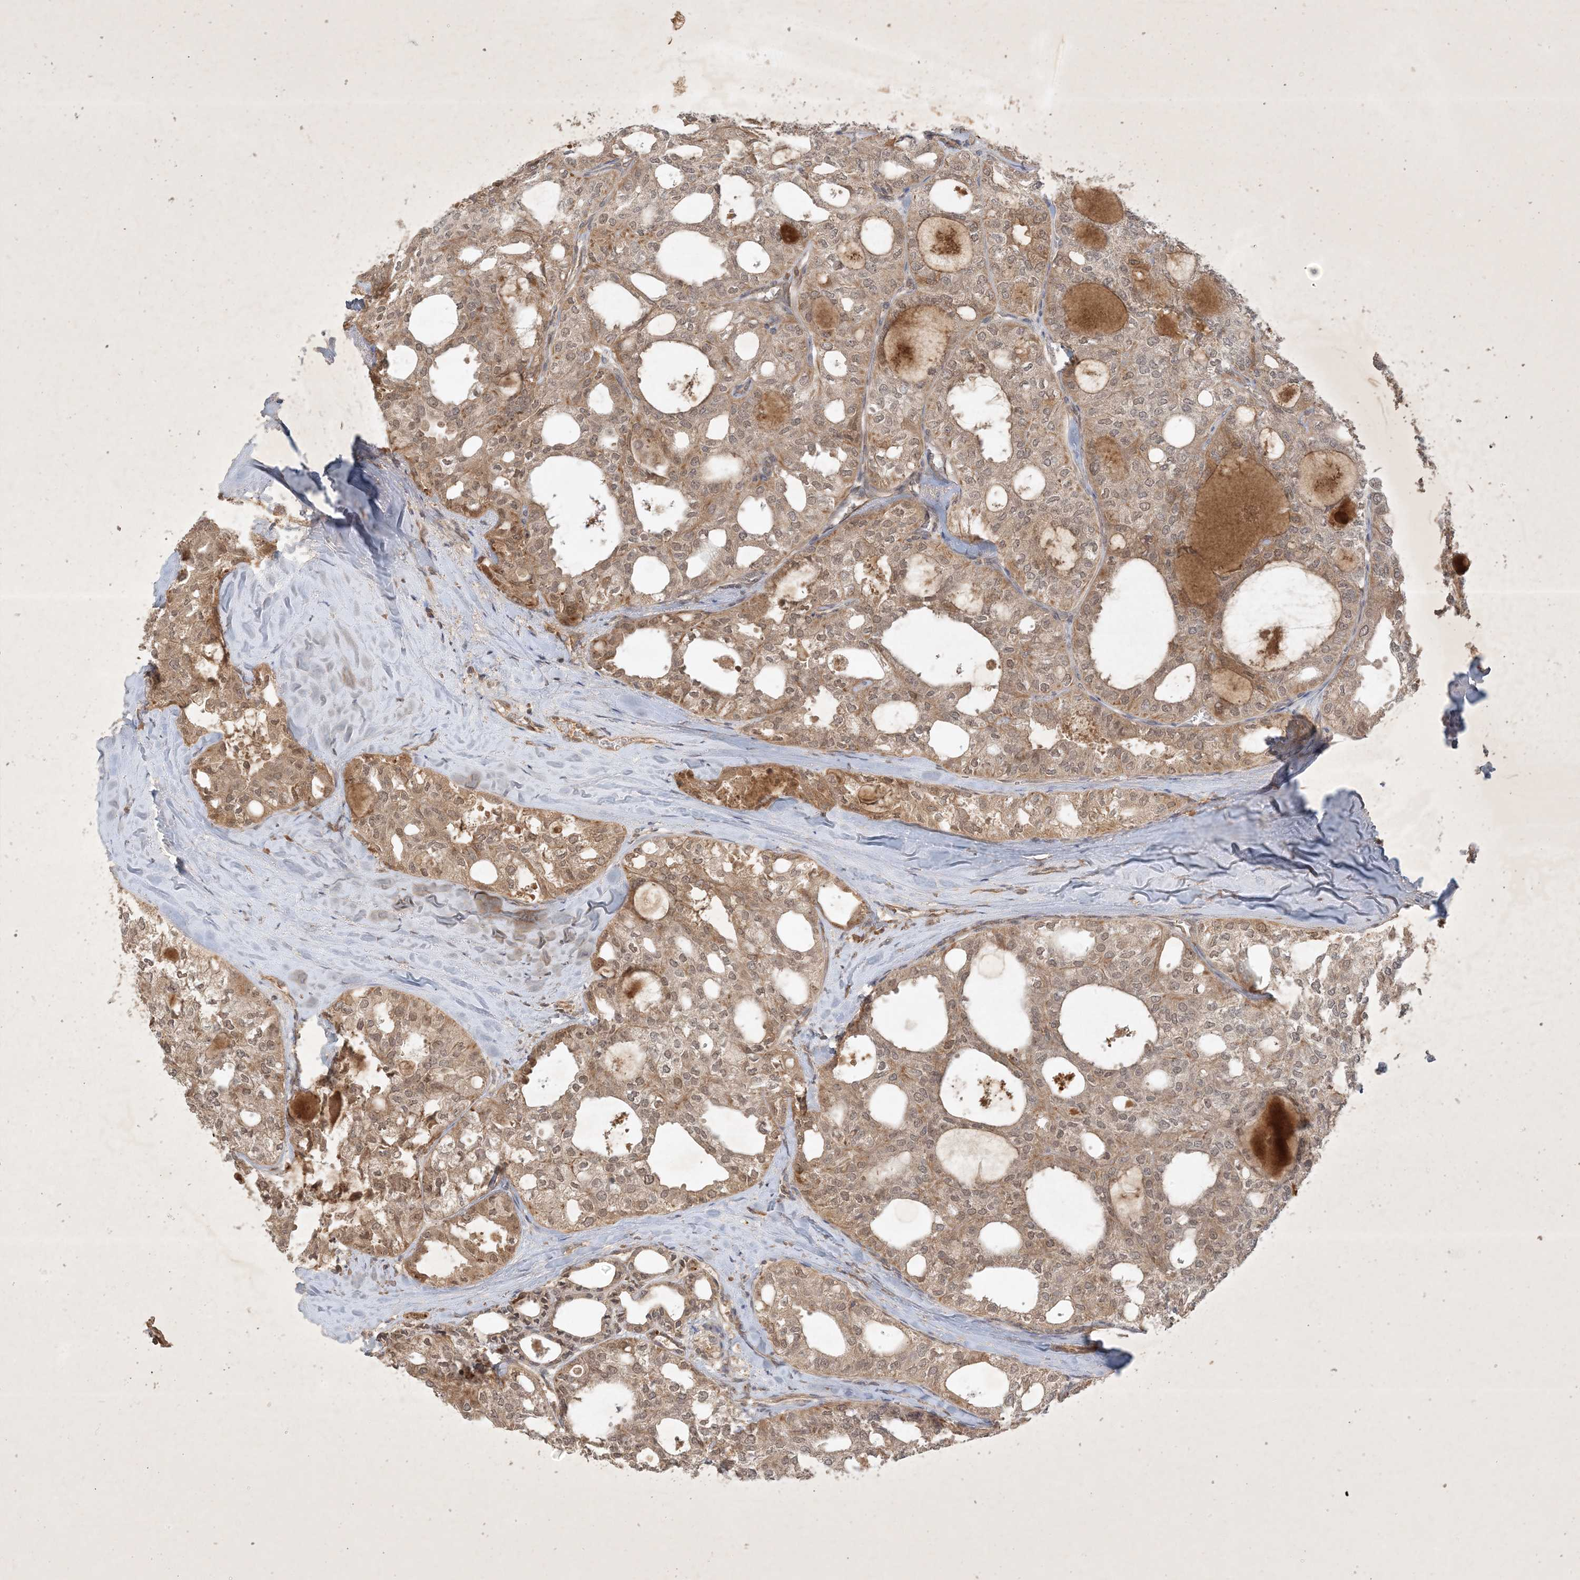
{"staining": {"intensity": "moderate", "quantity": ">75%", "location": "cytoplasmic/membranous,nuclear"}, "tissue": "thyroid cancer", "cell_type": "Tumor cells", "image_type": "cancer", "snomed": [{"axis": "morphology", "description": "Follicular adenoma carcinoma, NOS"}, {"axis": "topography", "description": "Thyroid gland"}], "caption": "This micrograph demonstrates immunohistochemistry staining of human thyroid follicular adenoma carcinoma, with medium moderate cytoplasmic/membranous and nuclear positivity in approximately >75% of tumor cells.", "gene": "ZCCHC4", "patient": {"sex": "male", "age": 75}}